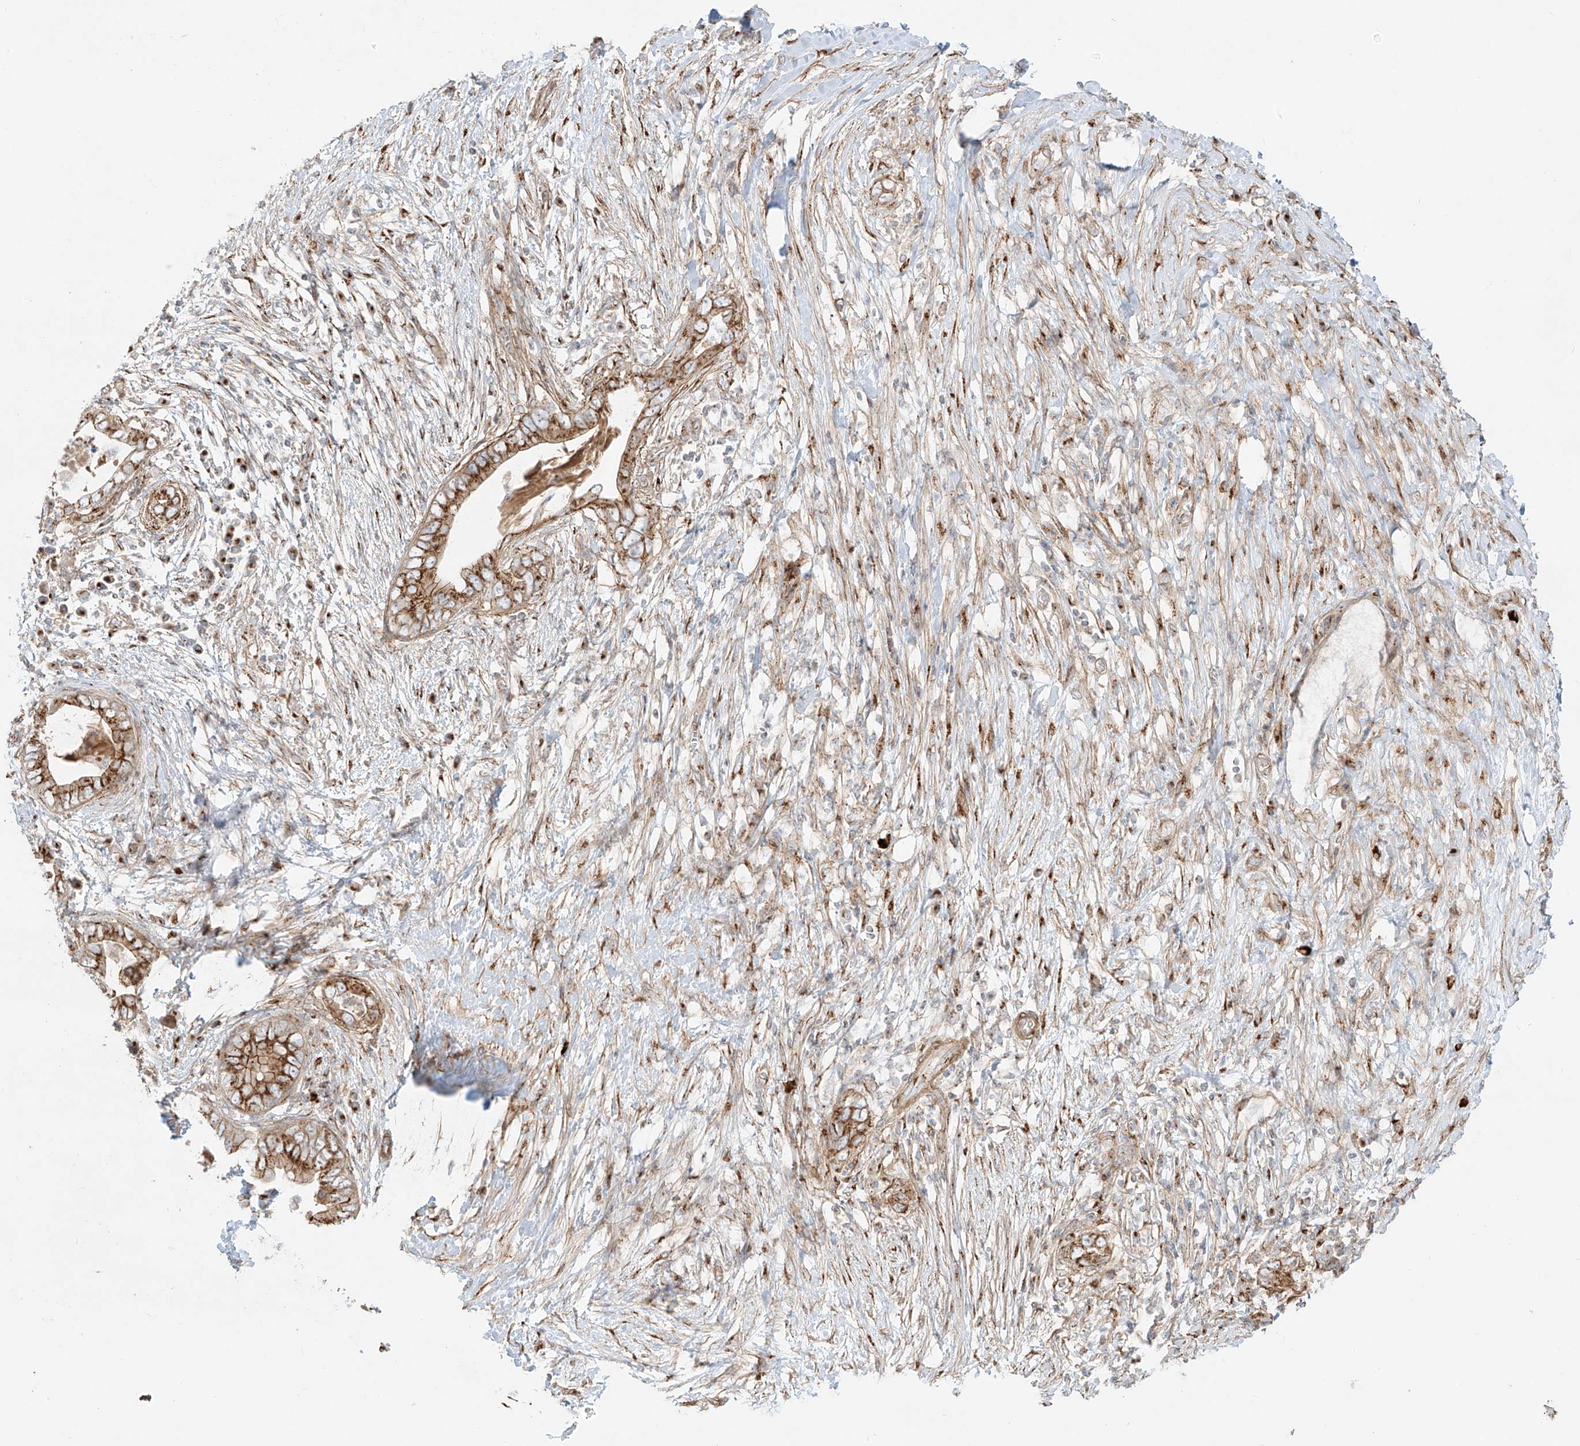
{"staining": {"intensity": "moderate", "quantity": ">75%", "location": "cytoplasmic/membranous"}, "tissue": "pancreatic cancer", "cell_type": "Tumor cells", "image_type": "cancer", "snomed": [{"axis": "morphology", "description": "Adenocarcinoma, NOS"}, {"axis": "topography", "description": "Pancreas"}], "caption": "Brown immunohistochemical staining in pancreatic cancer shows moderate cytoplasmic/membranous positivity in approximately >75% of tumor cells. (DAB (3,3'-diaminobenzidine) = brown stain, brightfield microscopy at high magnification).", "gene": "ZNF287", "patient": {"sex": "male", "age": 75}}